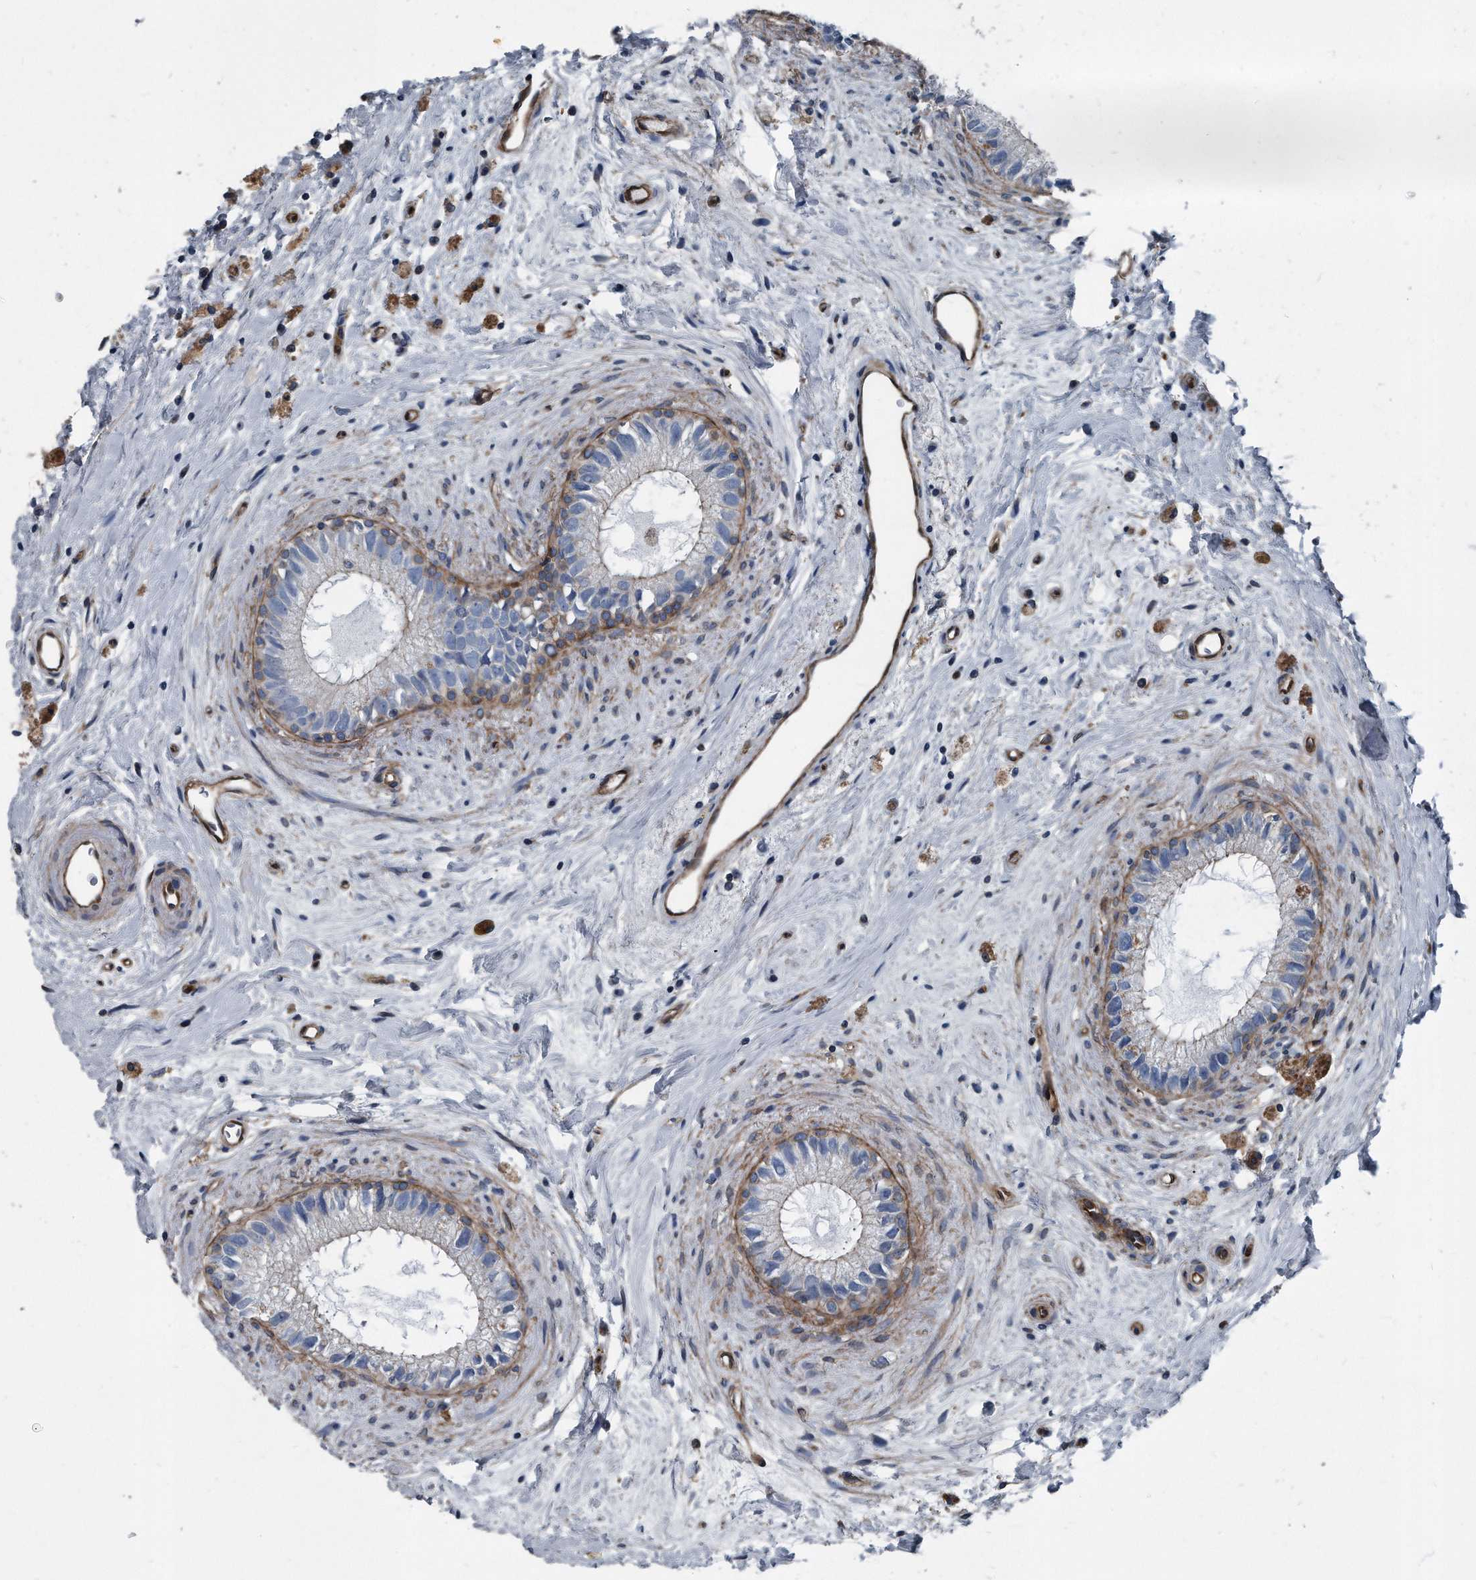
{"staining": {"intensity": "moderate", "quantity": "<25%", "location": "cytoplasmic/membranous"}, "tissue": "epididymis", "cell_type": "Glandular cells", "image_type": "normal", "snomed": [{"axis": "morphology", "description": "Normal tissue, NOS"}, {"axis": "topography", "description": "Epididymis"}], "caption": "Normal epididymis was stained to show a protein in brown. There is low levels of moderate cytoplasmic/membranous staining in approximately <25% of glandular cells. (Brightfield microscopy of DAB IHC at high magnification).", "gene": "PLEC", "patient": {"sex": "male", "age": 80}}